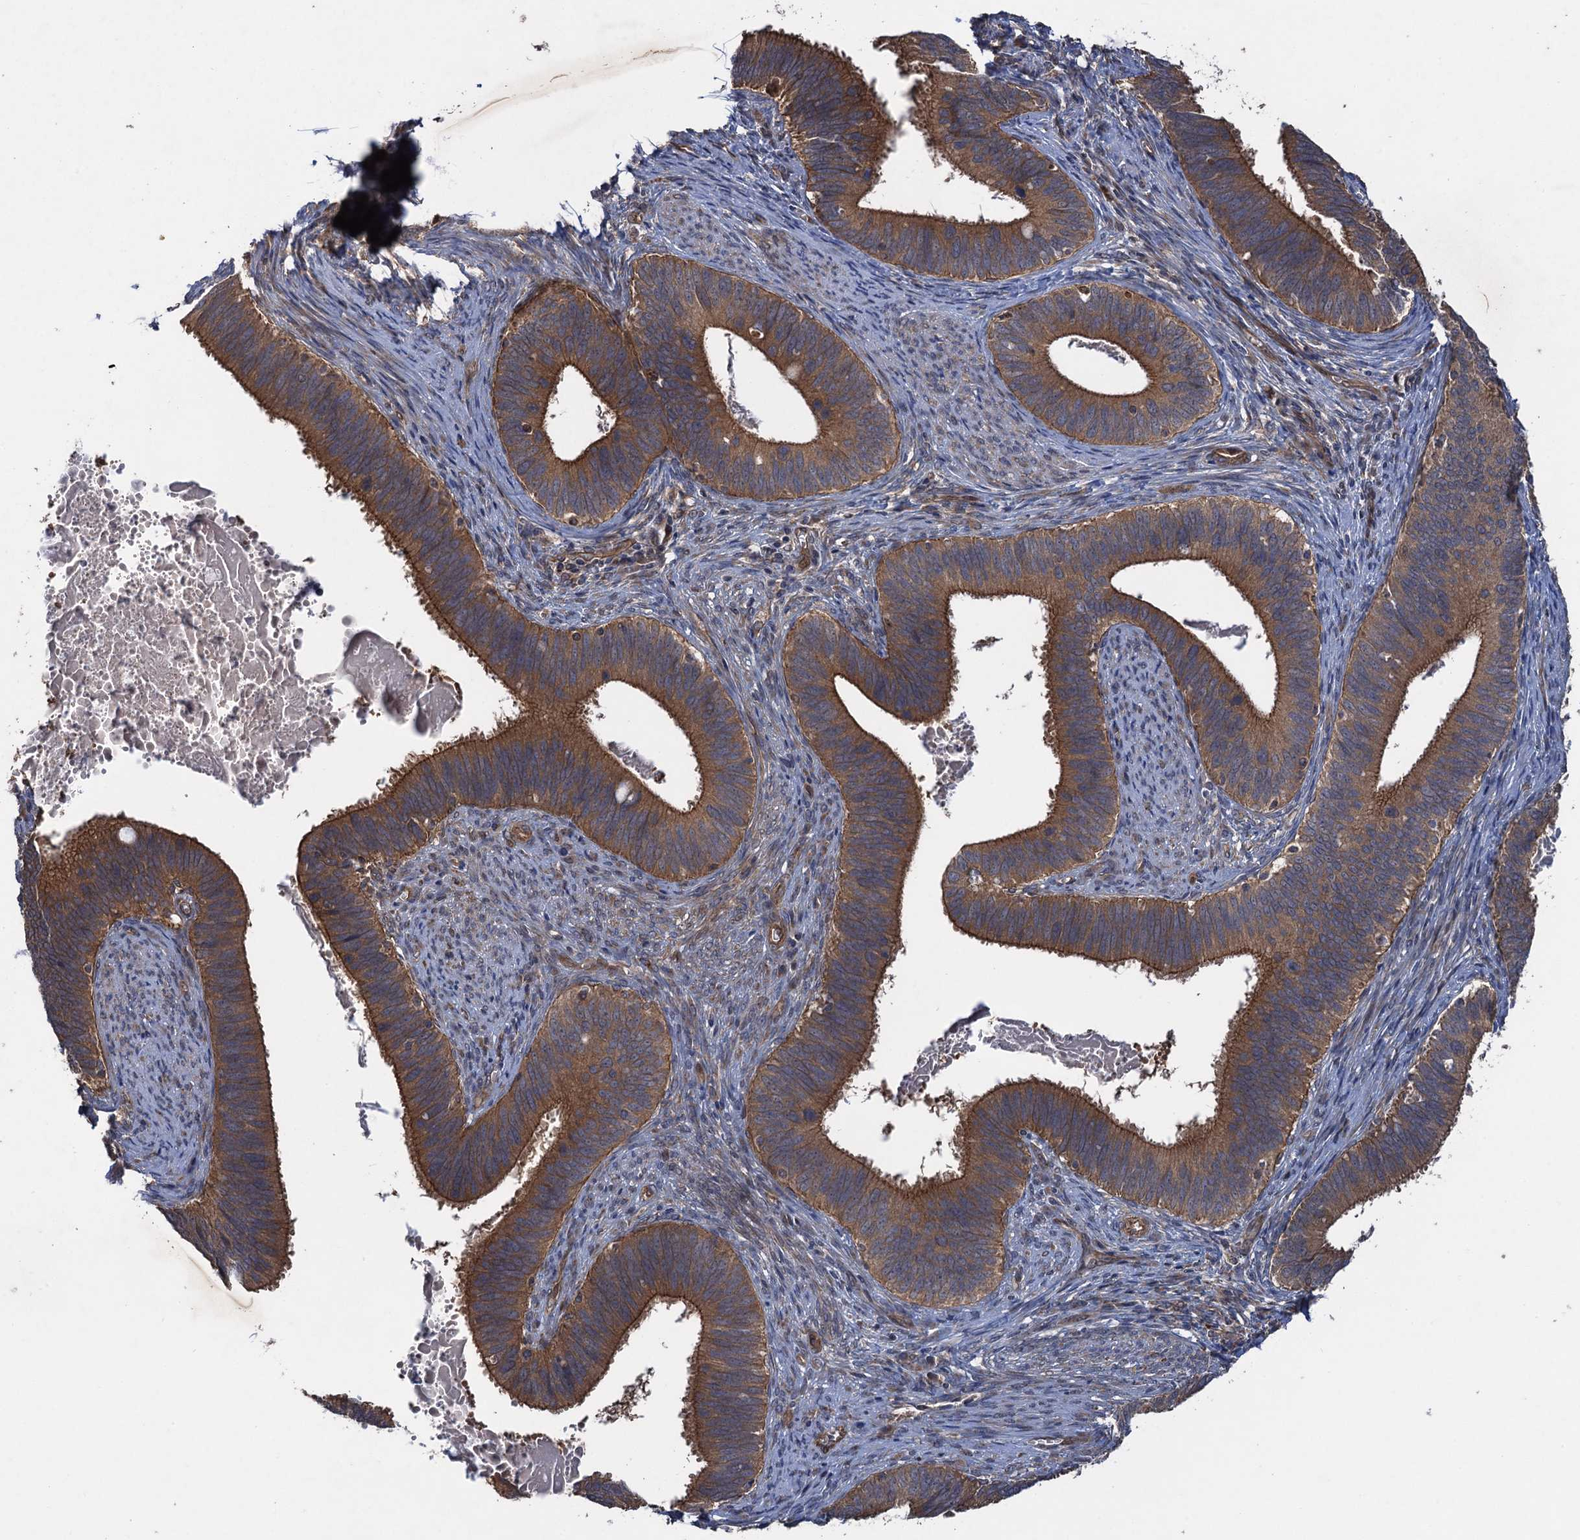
{"staining": {"intensity": "strong", "quantity": ">75%", "location": "cytoplasmic/membranous"}, "tissue": "cervical cancer", "cell_type": "Tumor cells", "image_type": "cancer", "snomed": [{"axis": "morphology", "description": "Adenocarcinoma, NOS"}, {"axis": "topography", "description": "Cervix"}], "caption": "DAB (3,3'-diaminobenzidine) immunohistochemical staining of human adenocarcinoma (cervical) displays strong cytoplasmic/membranous protein positivity in approximately >75% of tumor cells. (IHC, brightfield microscopy, high magnification).", "gene": "HAUS1", "patient": {"sex": "female", "age": 42}}